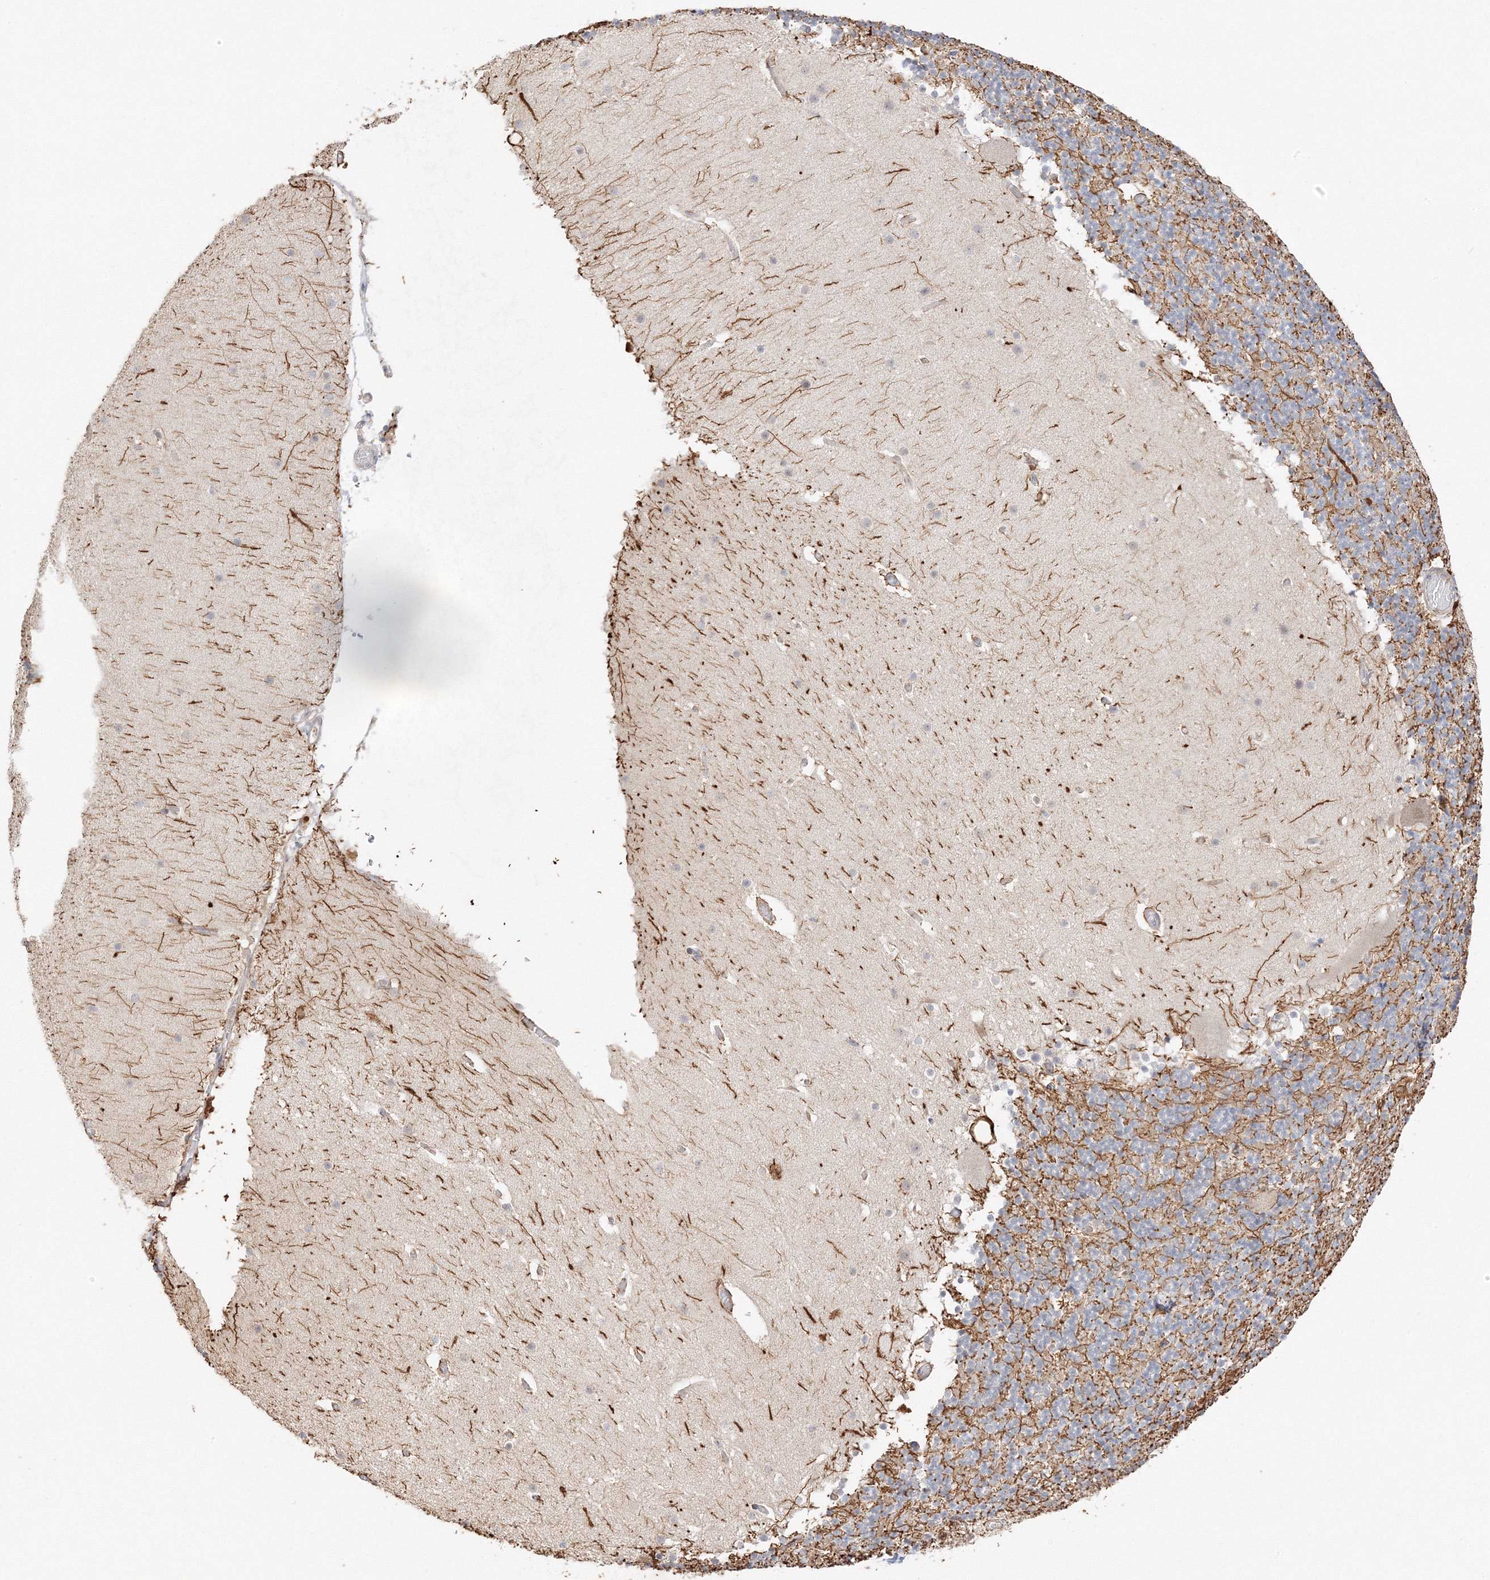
{"staining": {"intensity": "weak", "quantity": "<25%", "location": "cytoplasmic/membranous"}, "tissue": "cerebellum", "cell_type": "Cells in granular layer", "image_type": "normal", "snomed": [{"axis": "morphology", "description": "Normal tissue, NOS"}, {"axis": "topography", "description": "Cerebellum"}], "caption": "High magnification brightfield microscopy of normal cerebellum stained with DAB (brown) and counterstained with hematoxylin (blue): cells in granular layer show no significant staining. (Stains: DAB immunohistochemistry with hematoxylin counter stain, Microscopy: brightfield microscopy at high magnification).", "gene": "ETAA1", "patient": {"sex": "male", "age": 57}}